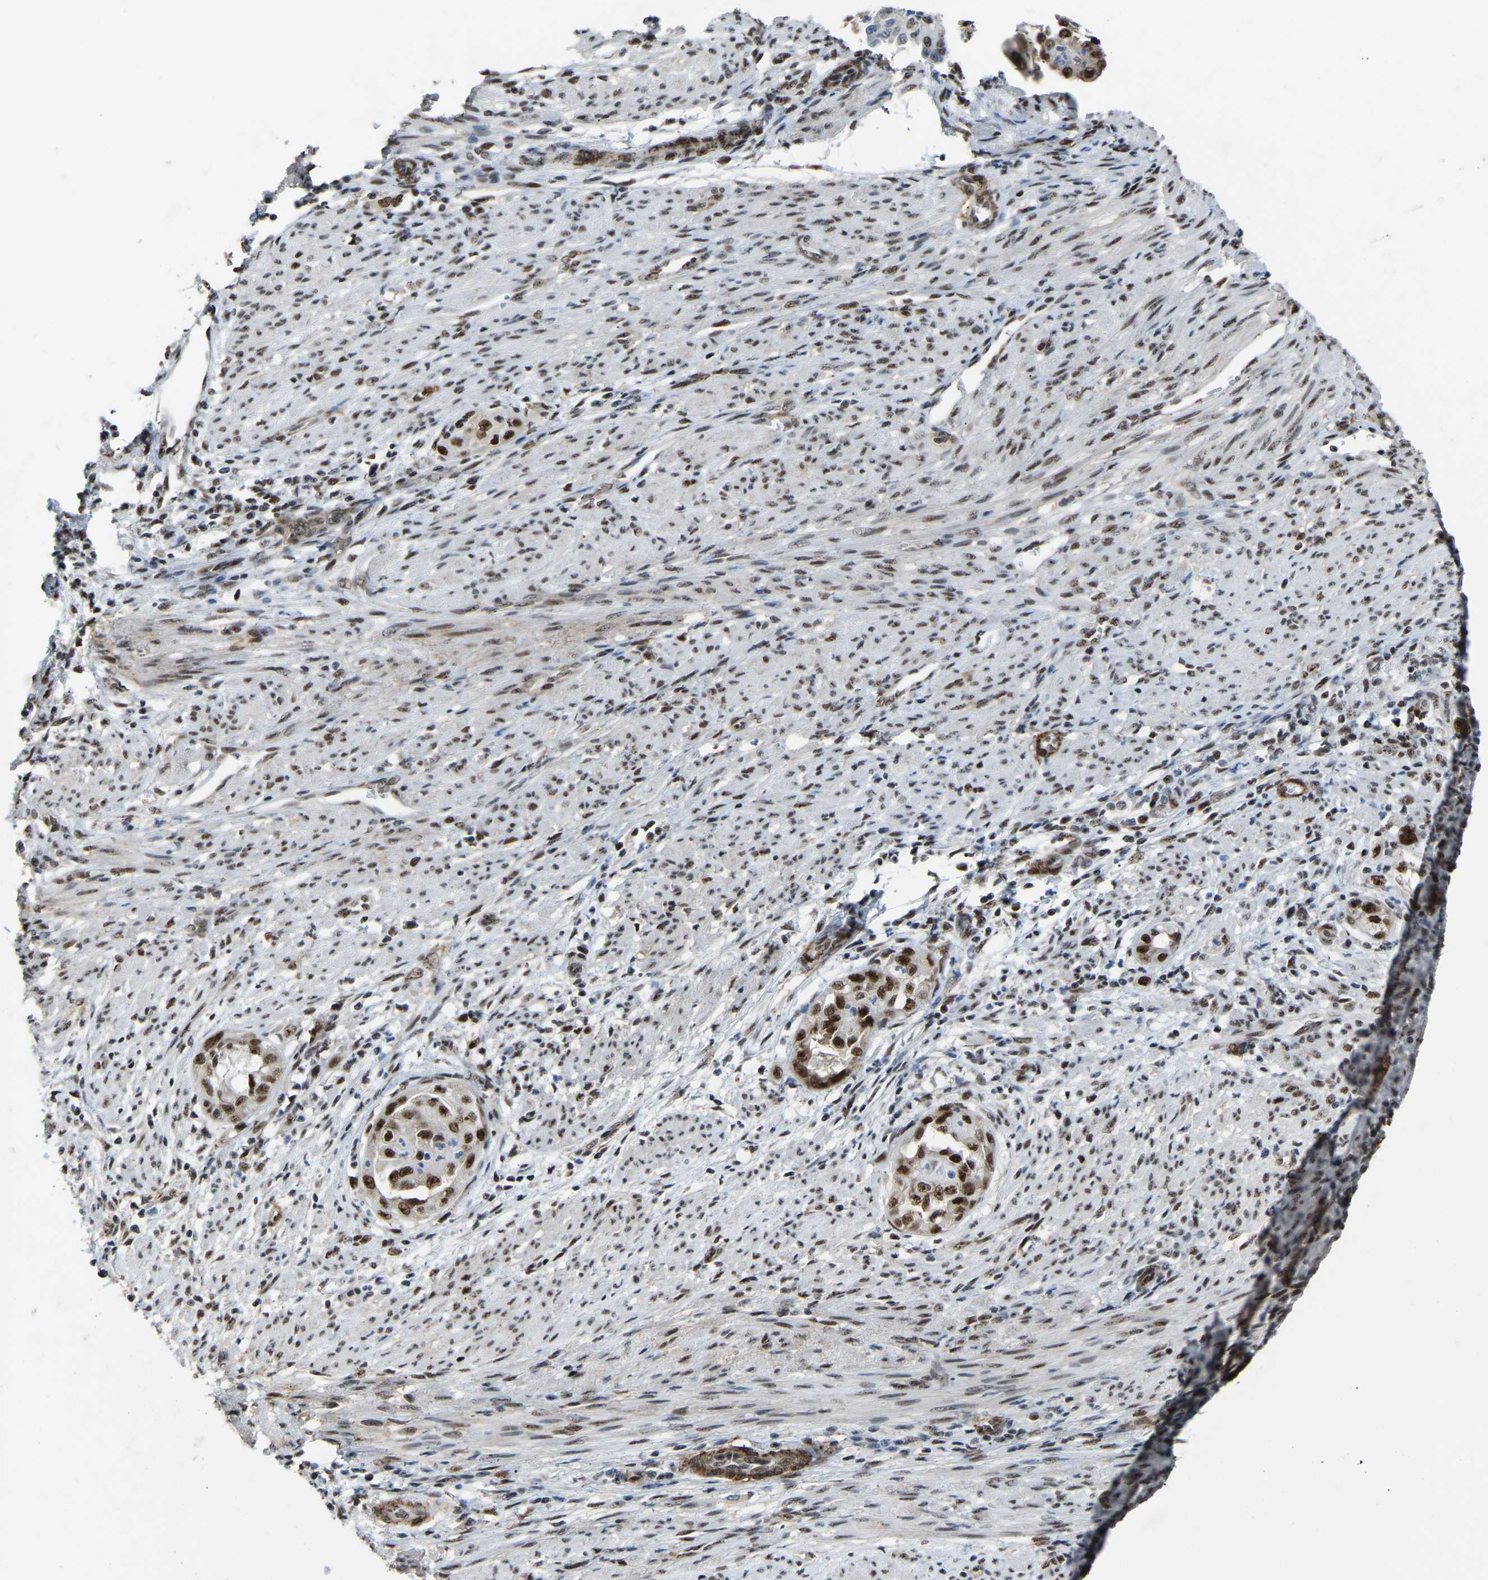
{"staining": {"intensity": "strong", "quantity": ">75%", "location": "nuclear"}, "tissue": "endometrial cancer", "cell_type": "Tumor cells", "image_type": "cancer", "snomed": [{"axis": "morphology", "description": "Adenocarcinoma, NOS"}, {"axis": "topography", "description": "Endometrium"}], "caption": "Strong nuclear staining for a protein is appreciated in about >75% of tumor cells of endometrial cancer (adenocarcinoma) using IHC.", "gene": "DDX5", "patient": {"sex": "female", "age": 85}}